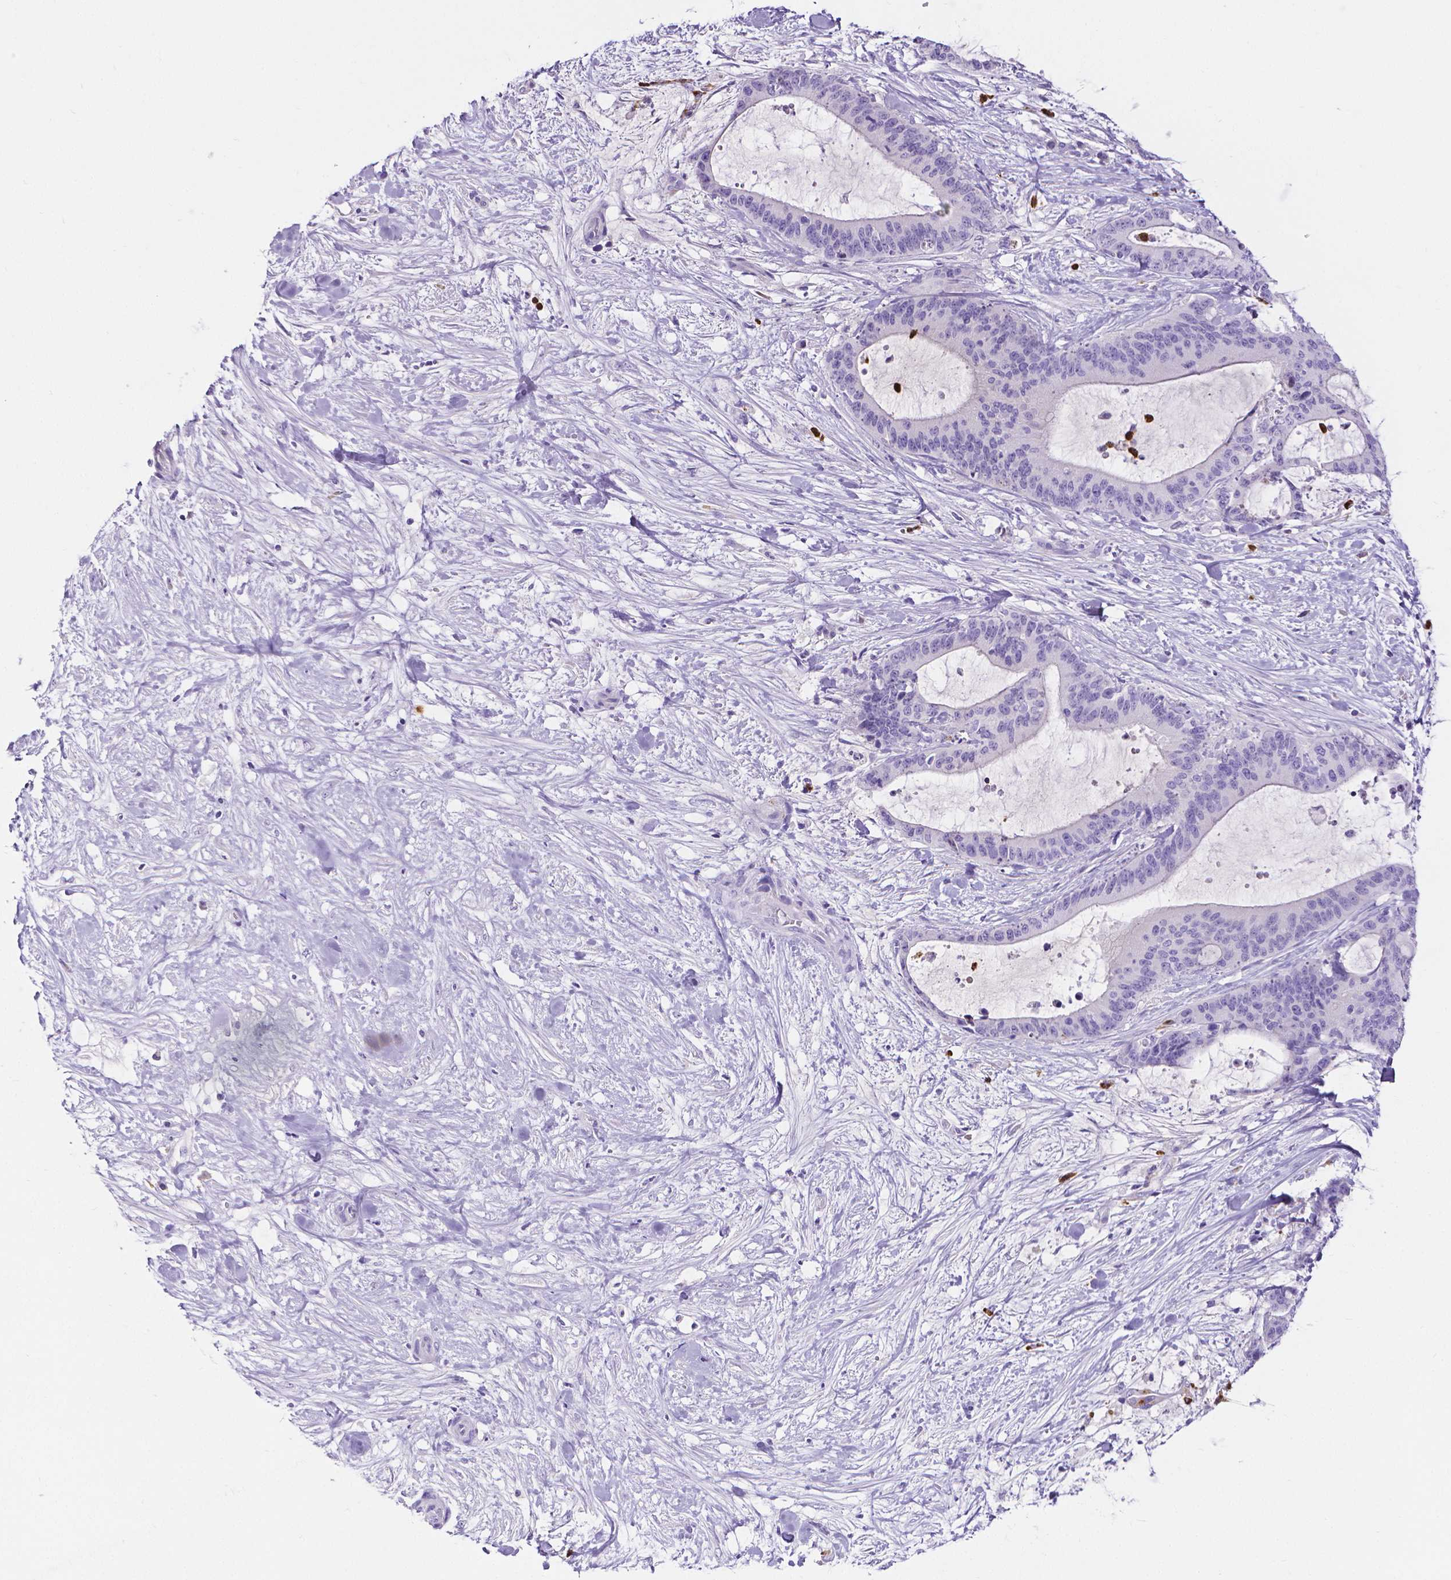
{"staining": {"intensity": "negative", "quantity": "none", "location": "none"}, "tissue": "liver cancer", "cell_type": "Tumor cells", "image_type": "cancer", "snomed": [{"axis": "morphology", "description": "Cholangiocarcinoma"}, {"axis": "topography", "description": "Liver"}], "caption": "Micrograph shows no protein positivity in tumor cells of liver cholangiocarcinoma tissue. (Brightfield microscopy of DAB IHC at high magnification).", "gene": "MMP9", "patient": {"sex": "female", "age": 73}}